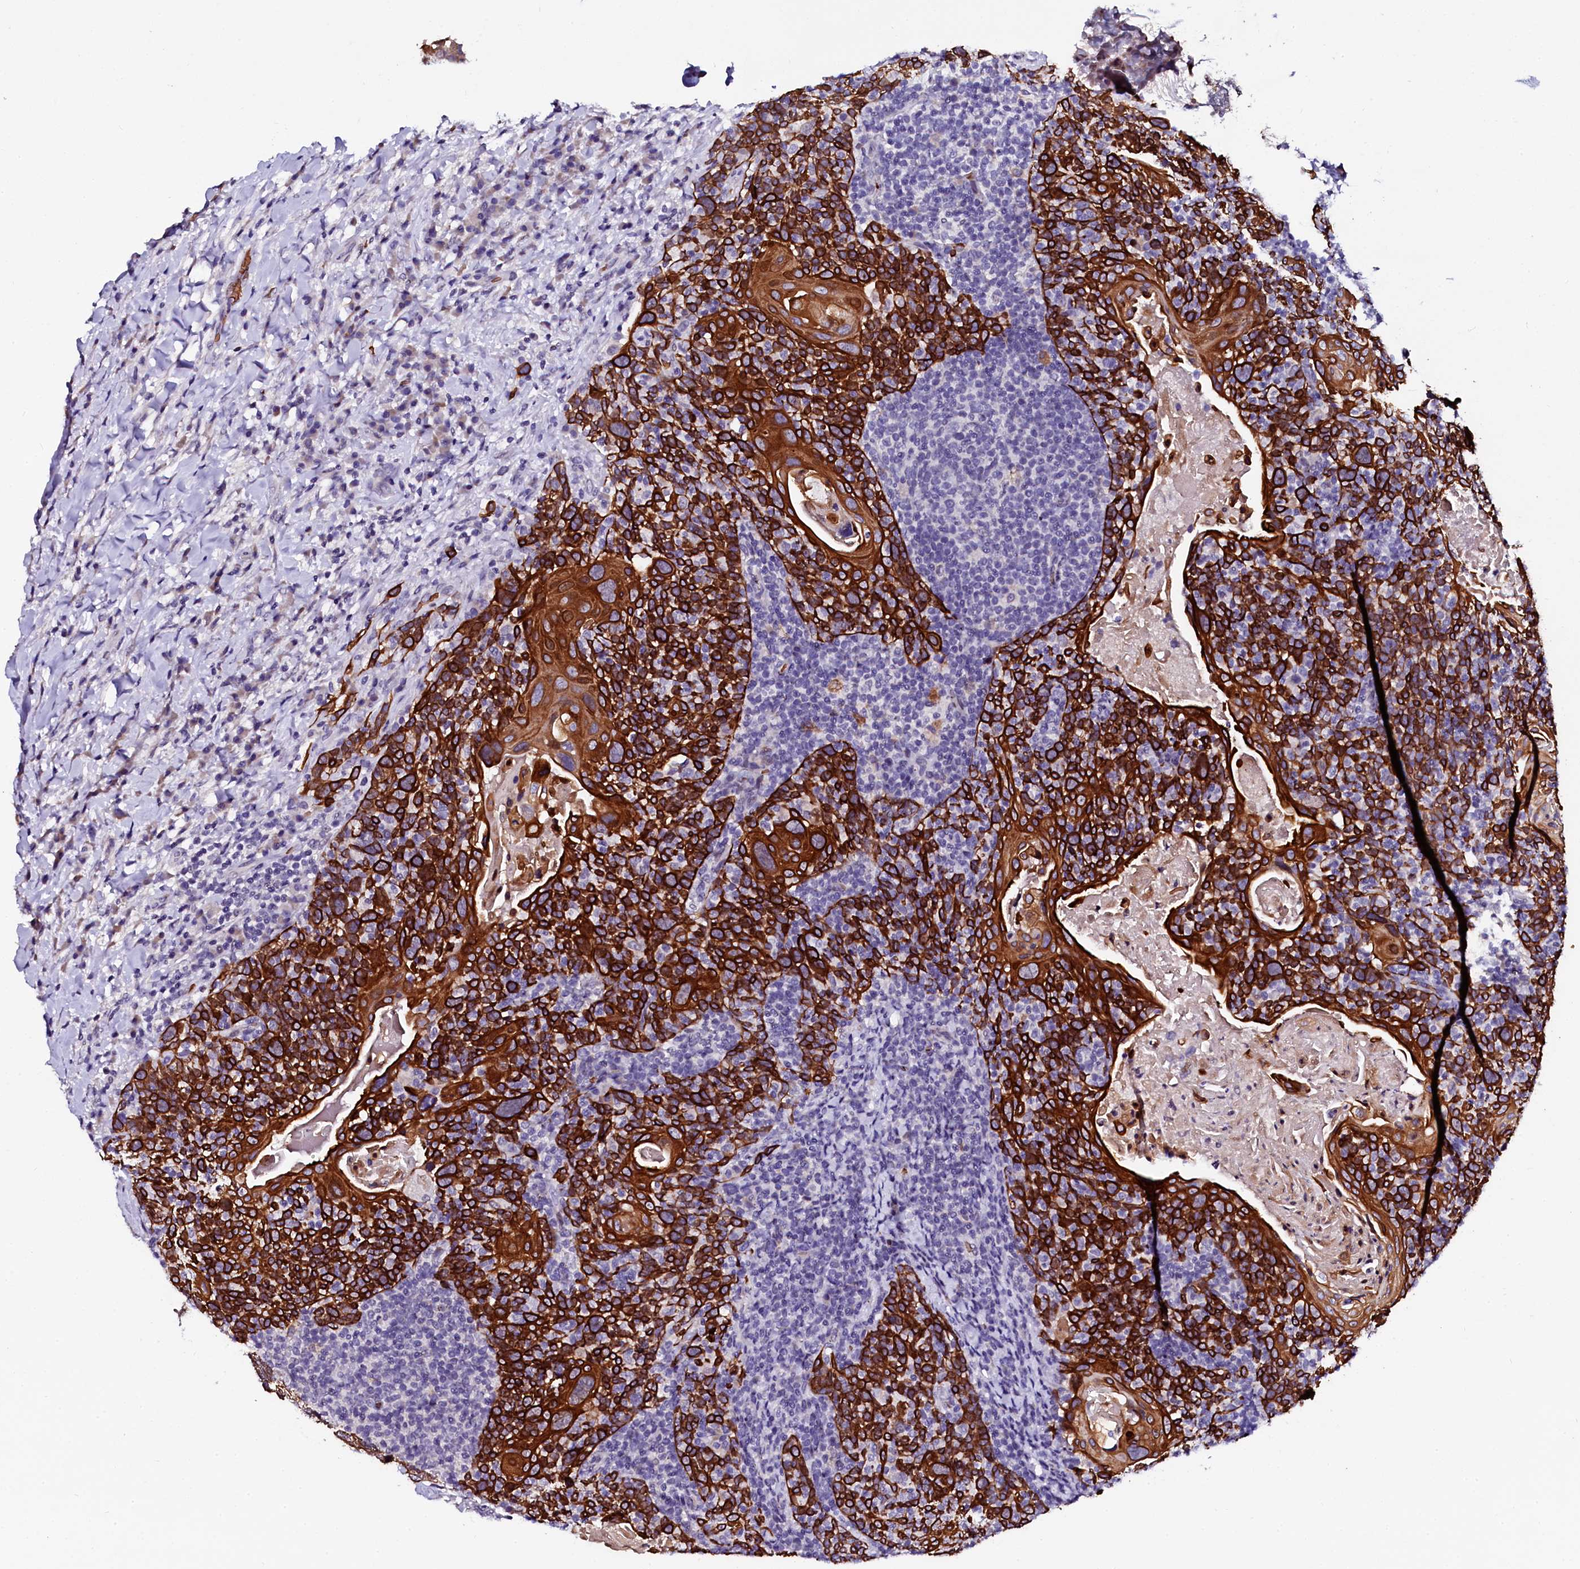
{"staining": {"intensity": "strong", "quantity": ">75%", "location": "cytoplasmic/membranous"}, "tissue": "head and neck cancer", "cell_type": "Tumor cells", "image_type": "cancer", "snomed": [{"axis": "morphology", "description": "Squamous cell carcinoma, NOS"}, {"axis": "morphology", "description": "Squamous cell carcinoma, metastatic, NOS"}, {"axis": "topography", "description": "Lymph node"}, {"axis": "topography", "description": "Head-Neck"}], "caption": "High-power microscopy captured an immunohistochemistry histopathology image of squamous cell carcinoma (head and neck), revealing strong cytoplasmic/membranous expression in approximately >75% of tumor cells. (Stains: DAB (3,3'-diaminobenzidine) in brown, nuclei in blue, Microscopy: brightfield microscopy at high magnification).", "gene": "CTDSPL2", "patient": {"sex": "male", "age": 62}}